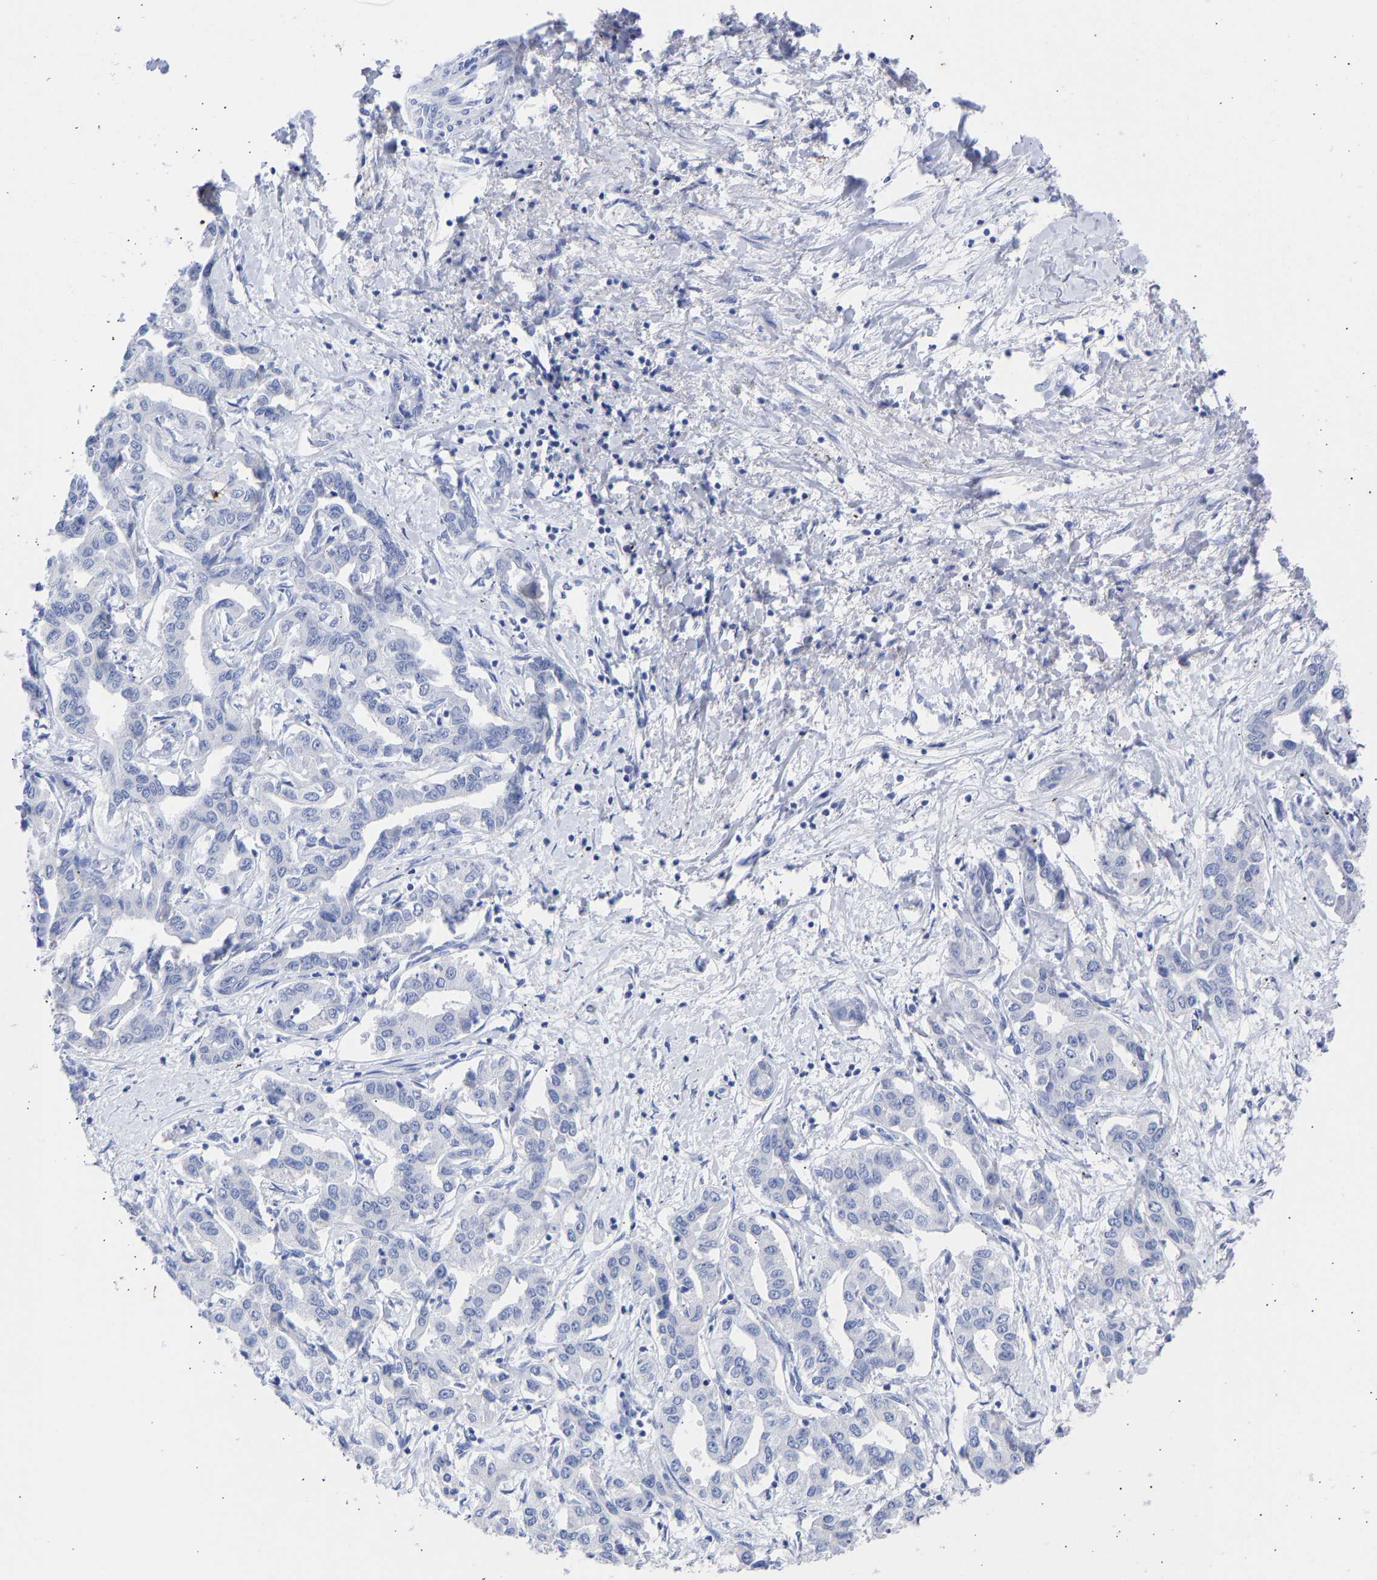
{"staining": {"intensity": "negative", "quantity": "none", "location": "none"}, "tissue": "liver cancer", "cell_type": "Tumor cells", "image_type": "cancer", "snomed": [{"axis": "morphology", "description": "Cholangiocarcinoma"}, {"axis": "topography", "description": "Liver"}], "caption": "Immunohistochemistry micrograph of neoplastic tissue: human liver cholangiocarcinoma stained with DAB shows no significant protein positivity in tumor cells.", "gene": "KRT1", "patient": {"sex": "male", "age": 59}}